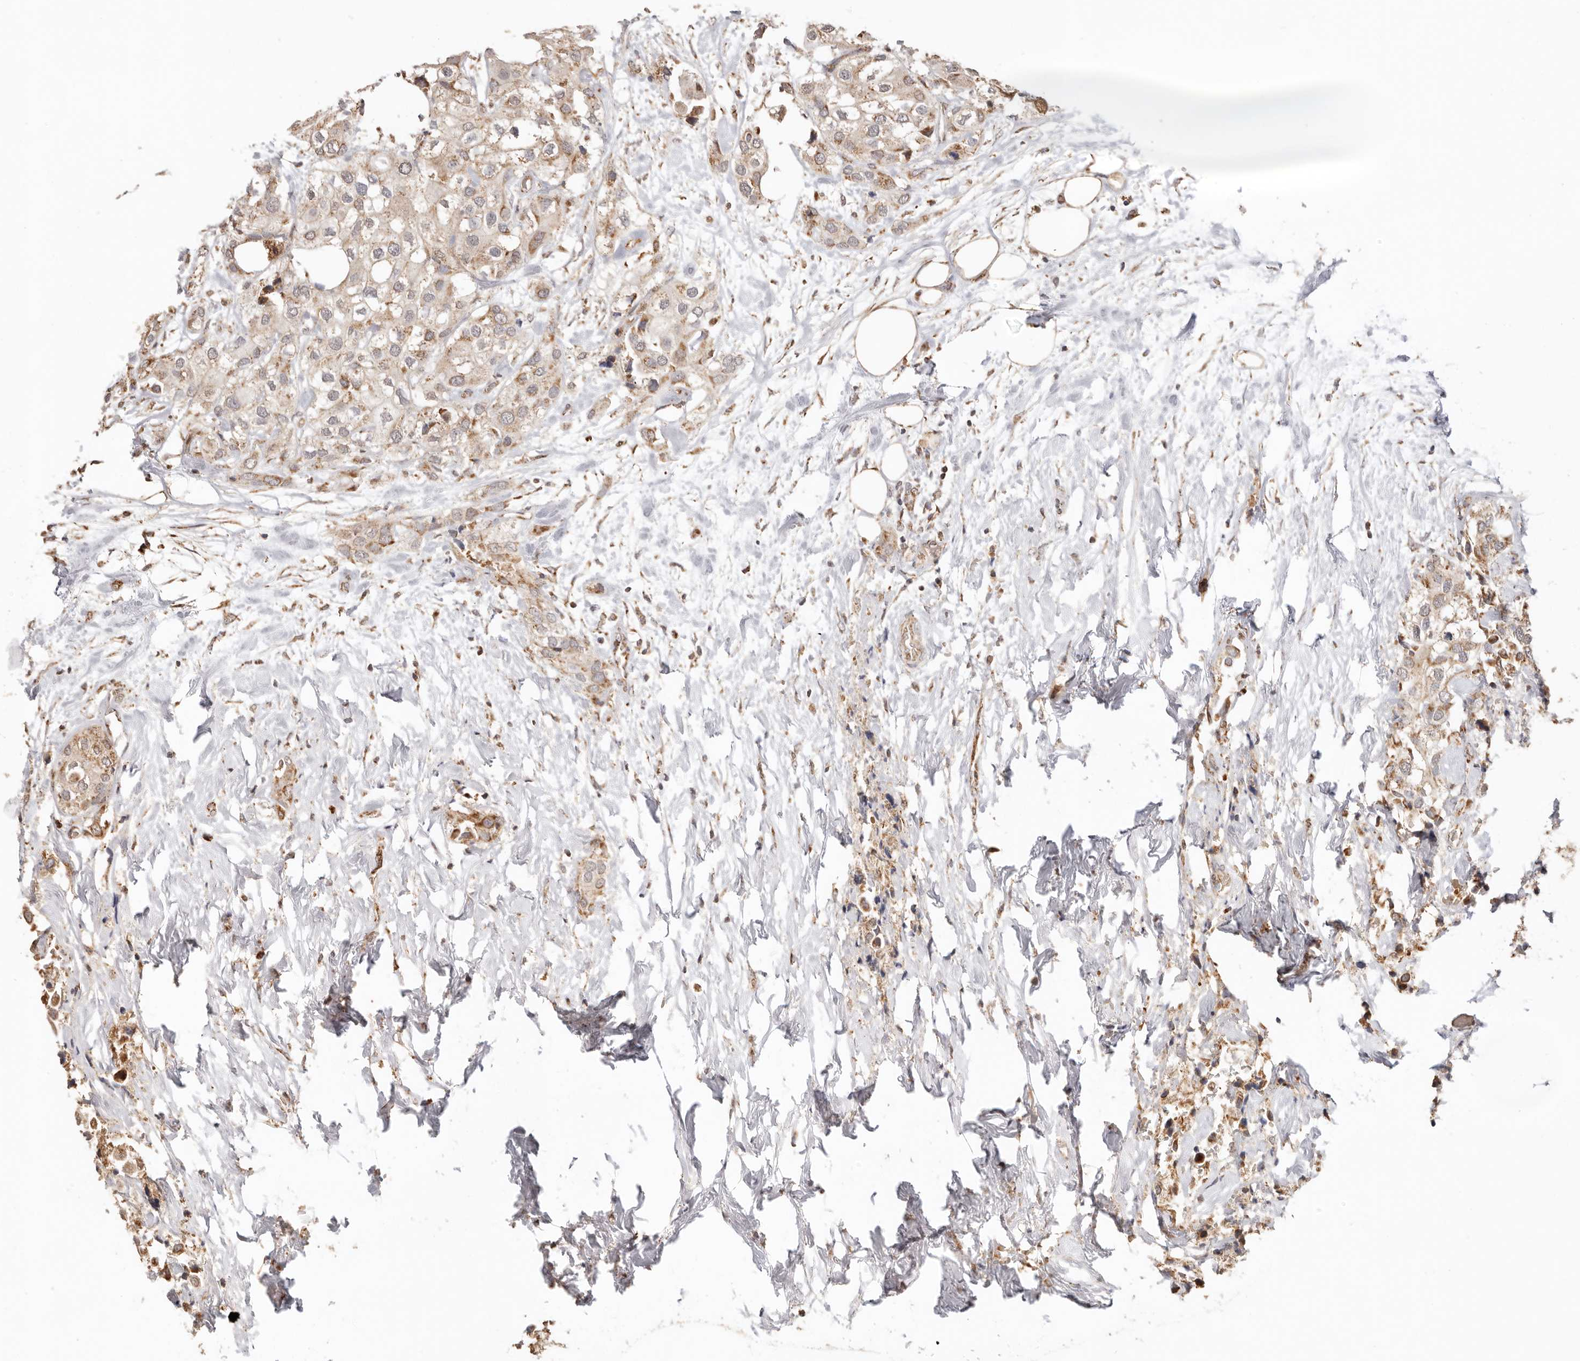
{"staining": {"intensity": "moderate", "quantity": ">75%", "location": "cytoplasmic/membranous"}, "tissue": "urothelial cancer", "cell_type": "Tumor cells", "image_type": "cancer", "snomed": [{"axis": "morphology", "description": "Urothelial carcinoma, High grade"}, {"axis": "topography", "description": "Urinary bladder"}], "caption": "Immunohistochemical staining of urothelial cancer exhibits medium levels of moderate cytoplasmic/membranous protein positivity in approximately >75% of tumor cells.", "gene": "NDUFB11", "patient": {"sex": "male", "age": 64}}